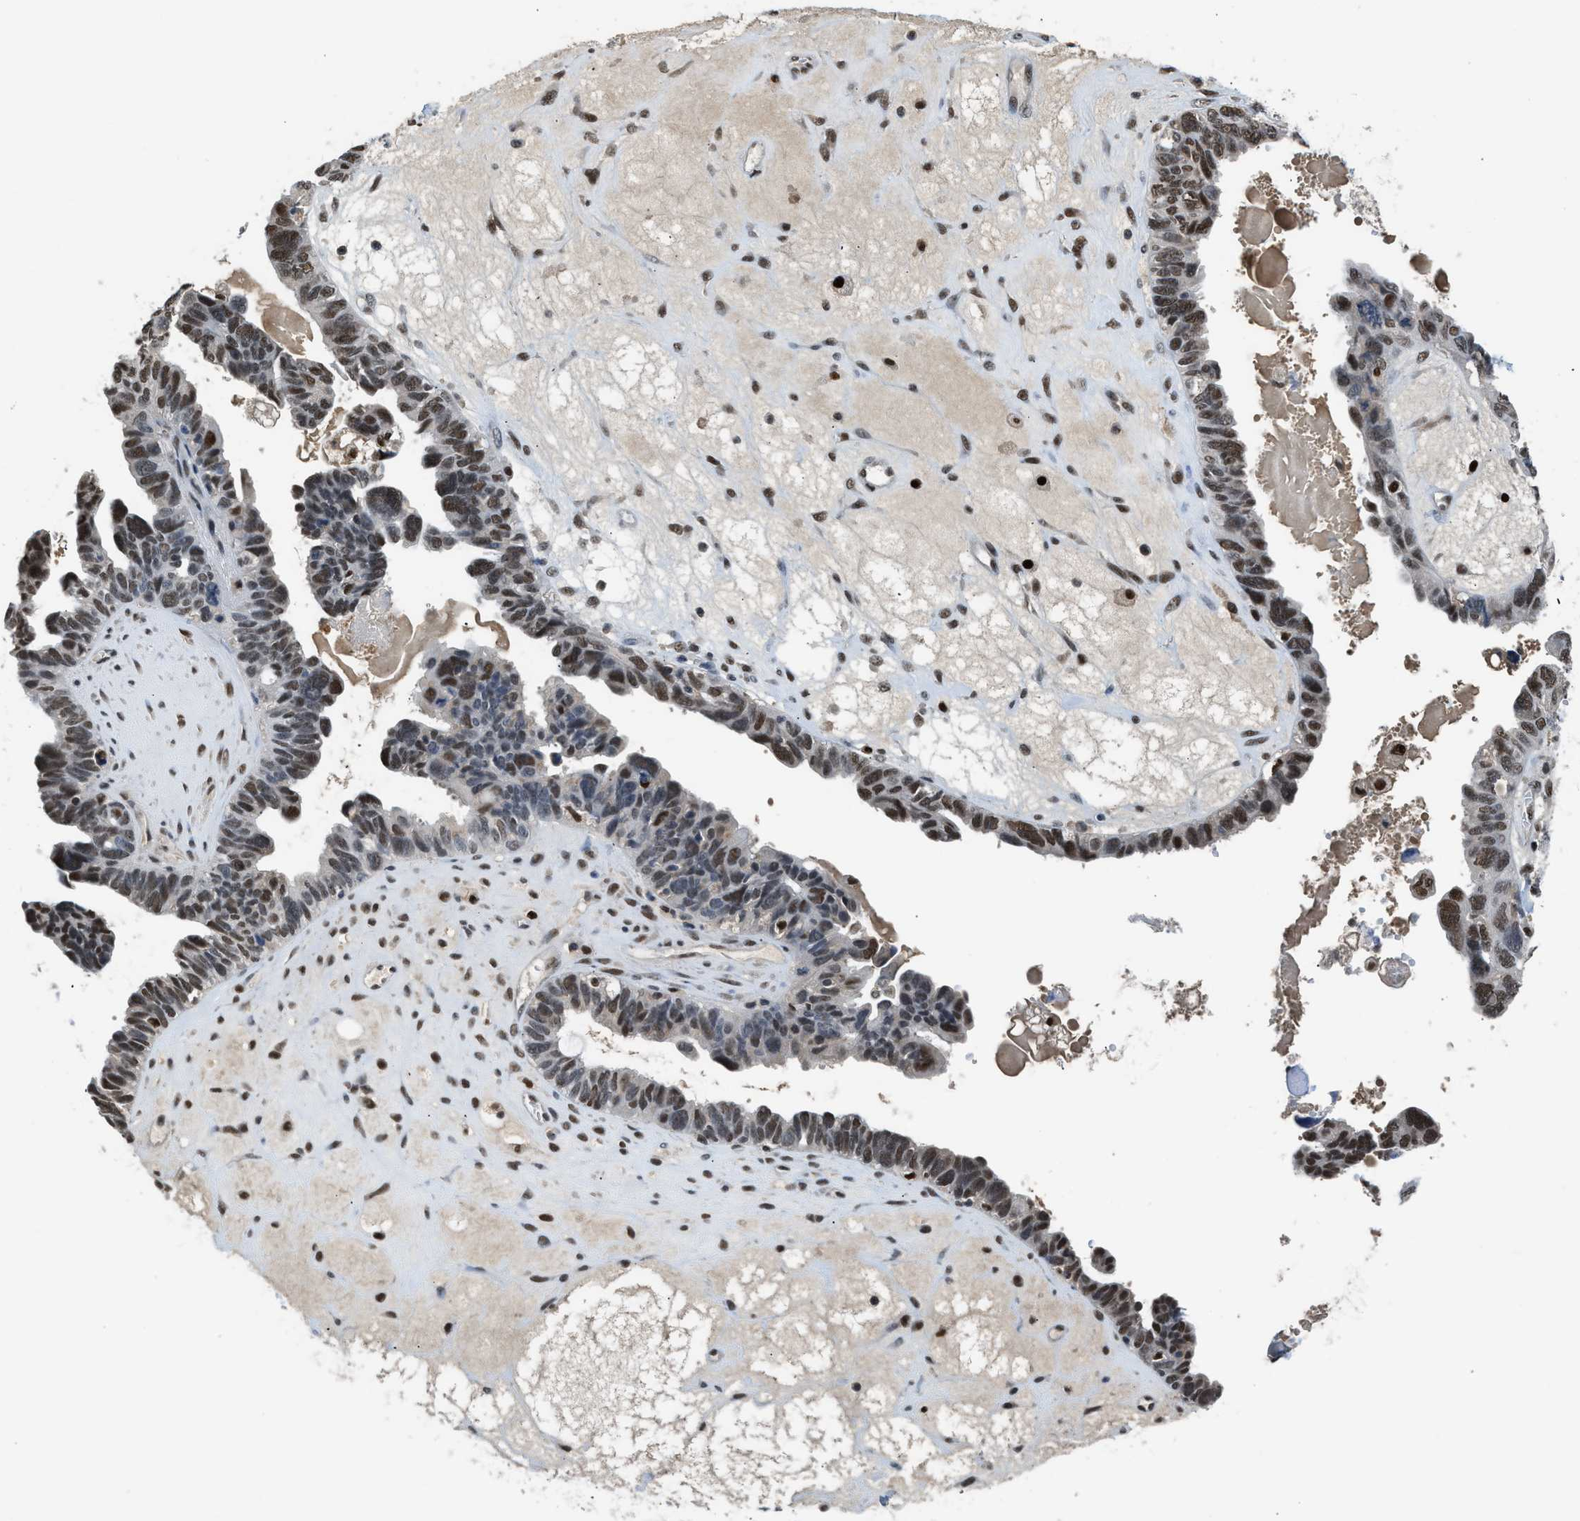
{"staining": {"intensity": "moderate", "quantity": ">75%", "location": "nuclear"}, "tissue": "ovarian cancer", "cell_type": "Tumor cells", "image_type": "cancer", "snomed": [{"axis": "morphology", "description": "Cystadenocarcinoma, serous, NOS"}, {"axis": "topography", "description": "Ovary"}], "caption": "Immunohistochemistry of human ovarian serous cystadenocarcinoma reveals medium levels of moderate nuclear expression in approximately >75% of tumor cells. (Brightfield microscopy of DAB IHC at high magnification).", "gene": "ALX1", "patient": {"sex": "female", "age": 79}}